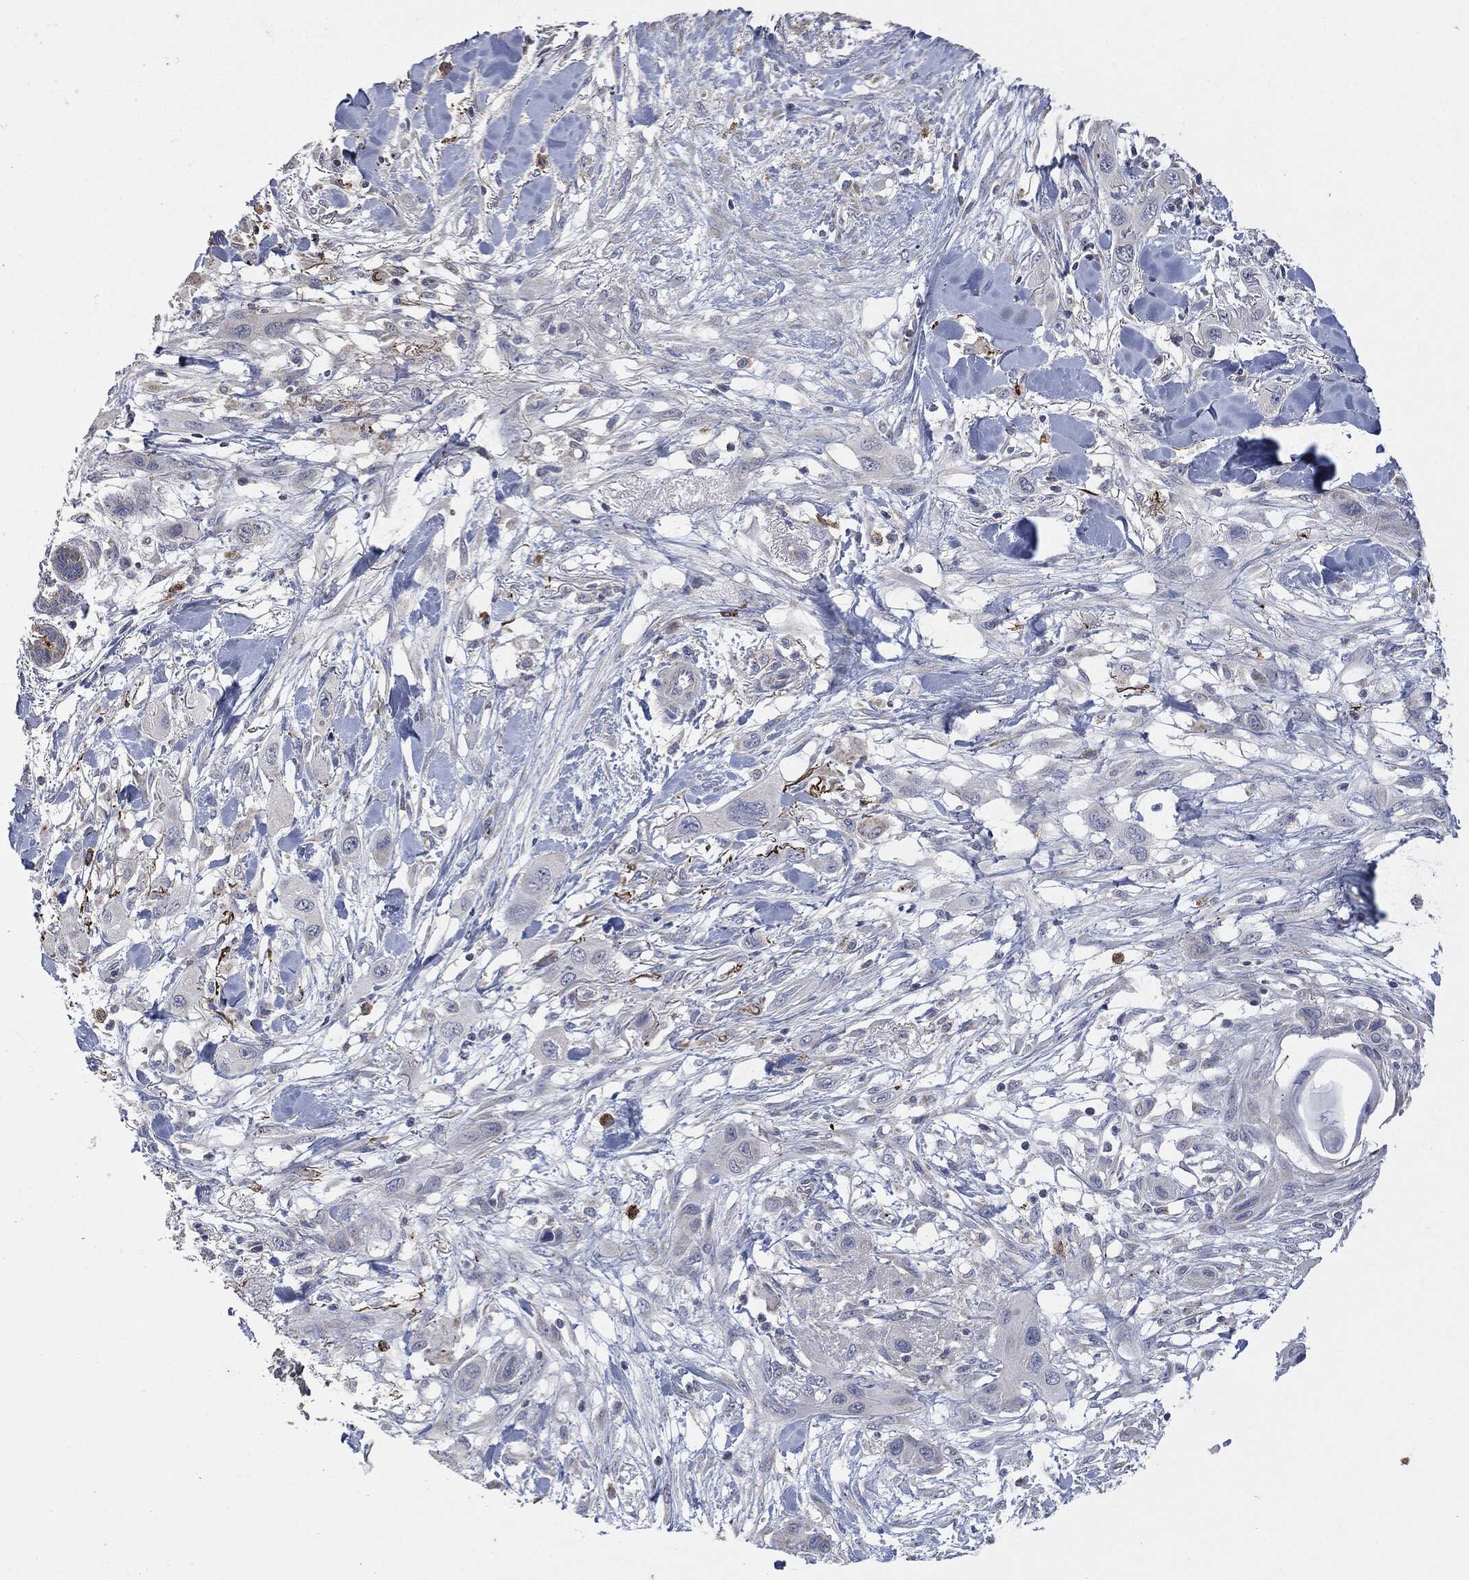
{"staining": {"intensity": "negative", "quantity": "none", "location": "none"}, "tissue": "skin cancer", "cell_type": "Tumor cells", "image_type": "cancer", "snomed": [{"axis": "morphology", "description": "Squamous cell carcinoma, NOS"}, {"axis": "topography", "description": "Skin"}], "caption": "Skin cancer stained for a protein using immunohistochemistry (IHC) shows no positivity tumor cells.", "gene": "CD33", "patient": {"sex": "male", "age": 79}}